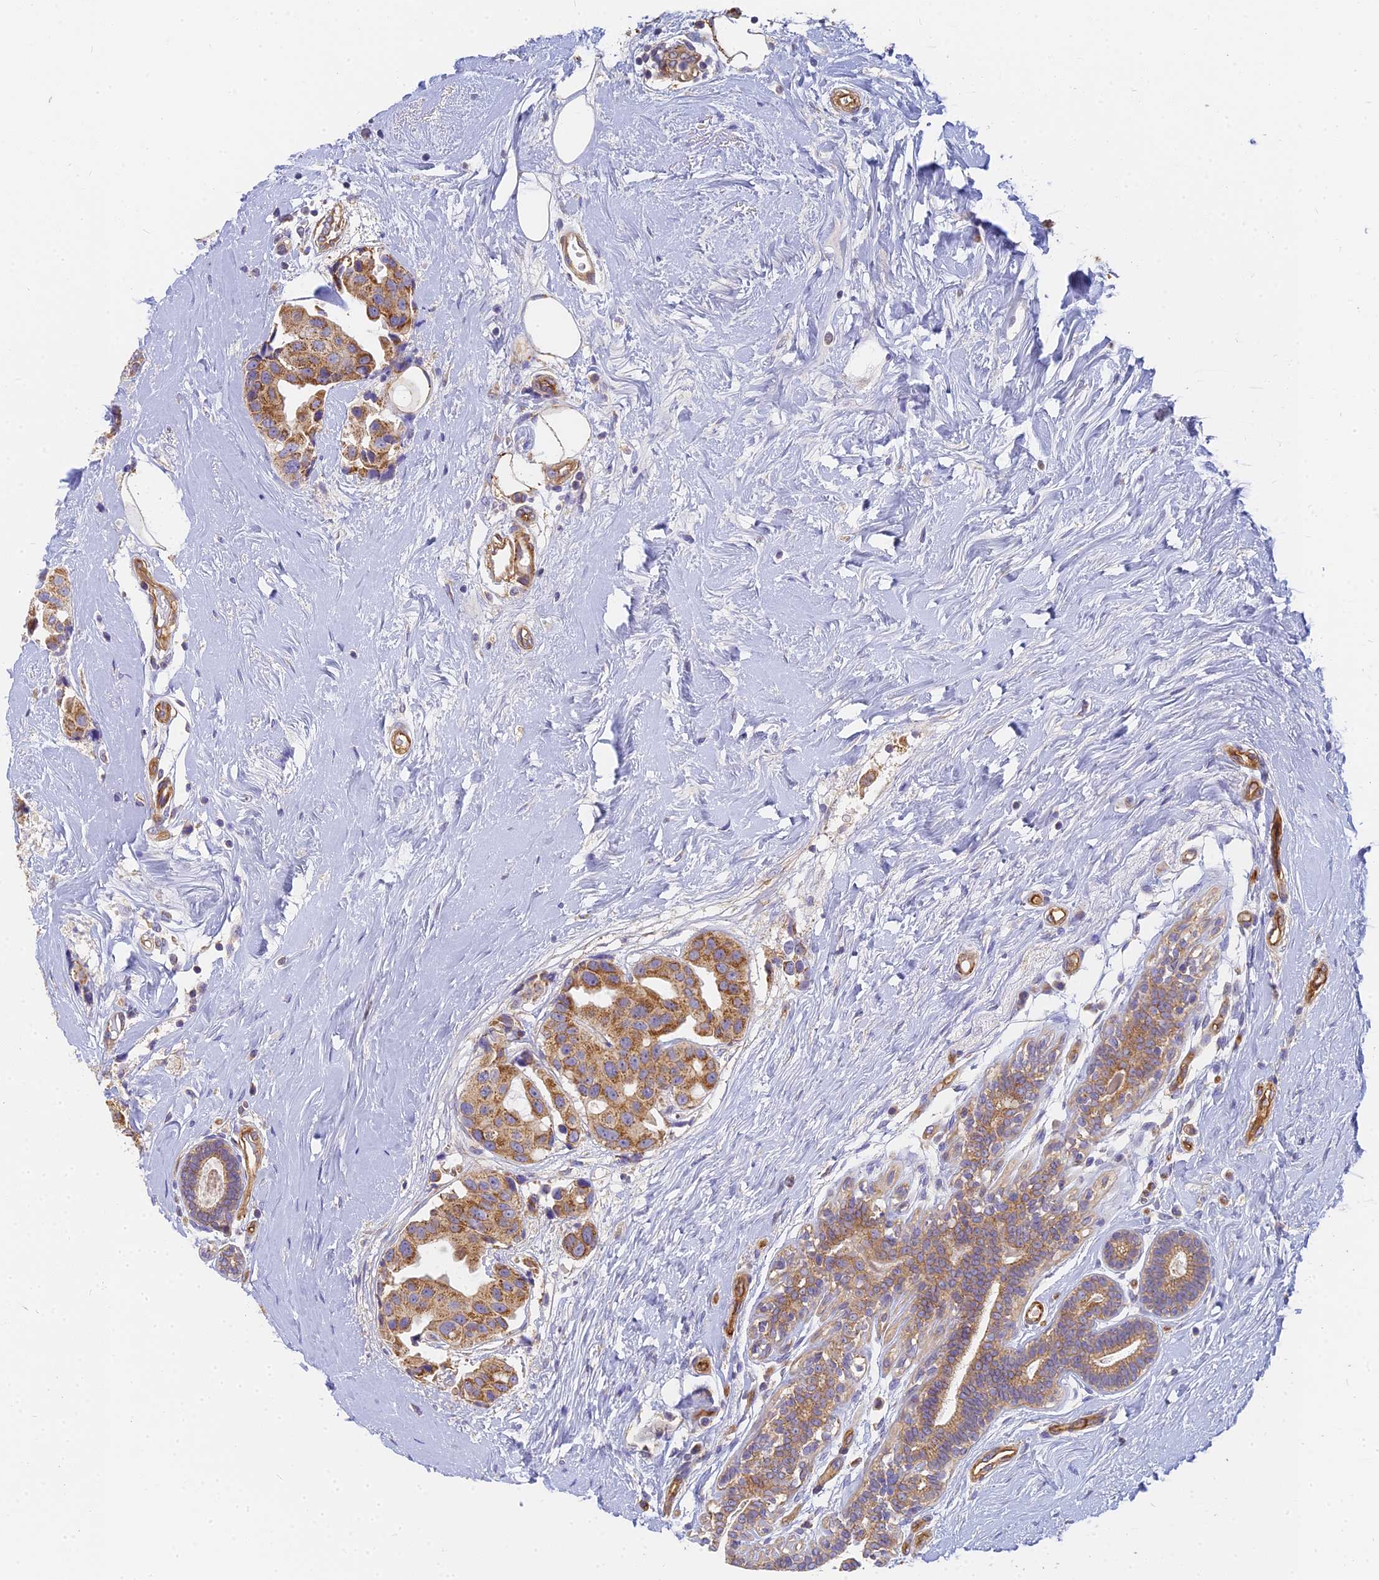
{"staining": {"intensity": "moderate", "quantity": ">75%", "location": "cytoplasmic/membranous"}, "tissue": "breast cancer", "cell_type": "Tumor cells", "image_type": "cancer", "snomed": [{"axis": "morphology", "description": "Normal tissue, NOS"}, {"axis": "morphology", "description": "Duct carcinoma"}, {"axis": "topography", "description": "Breast"}], "caption": "Moderate cytoplasmic/membranous protein positivity is present in approximately >75% of tumor cells in invasive ductal carcinoma (breast).", "gene": "MRPL15", "patient": {"sex": "female", "age": 39}}